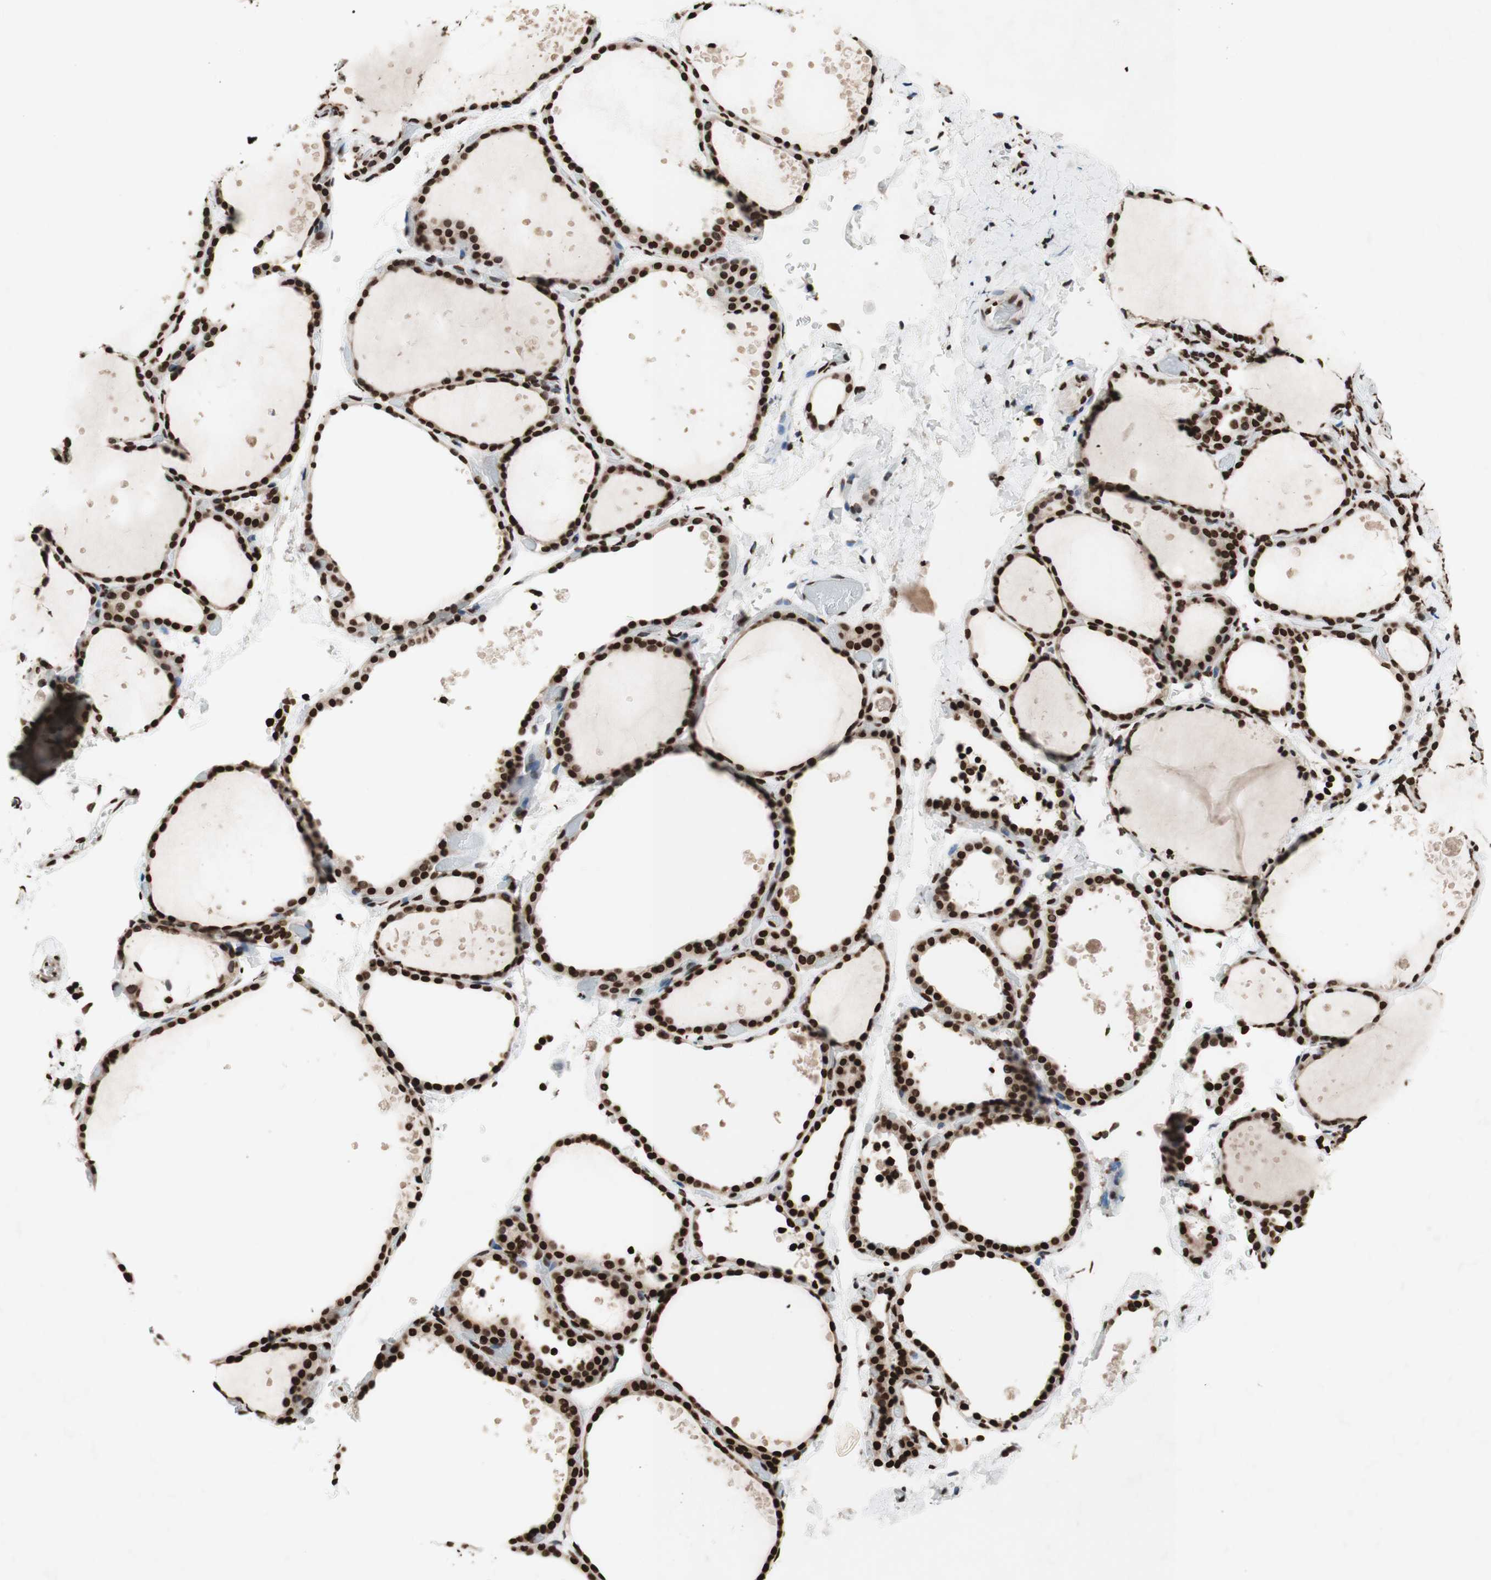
{"staining": {"intensity": "strong", "quantity": ">75%", "location": "nuclear"}, "tissue": "thyroid gland", "cell_type": "Glandular cells", "image_type": "normal", "snomed": [{"axis": "morphology", "description": "Normal tissue, NOS"}, {"axis": "topography", "description": "Thyroid gland"}], "caption": "A high-resolution photomicrograph shows immunohistochemistry (IHC) staining of benign thyroid gland, which exhibits strong nuclear expression in about >75% of glandular cells.", "gene": "NCOA3", "patient": {"sex": "female", "age": 44}}